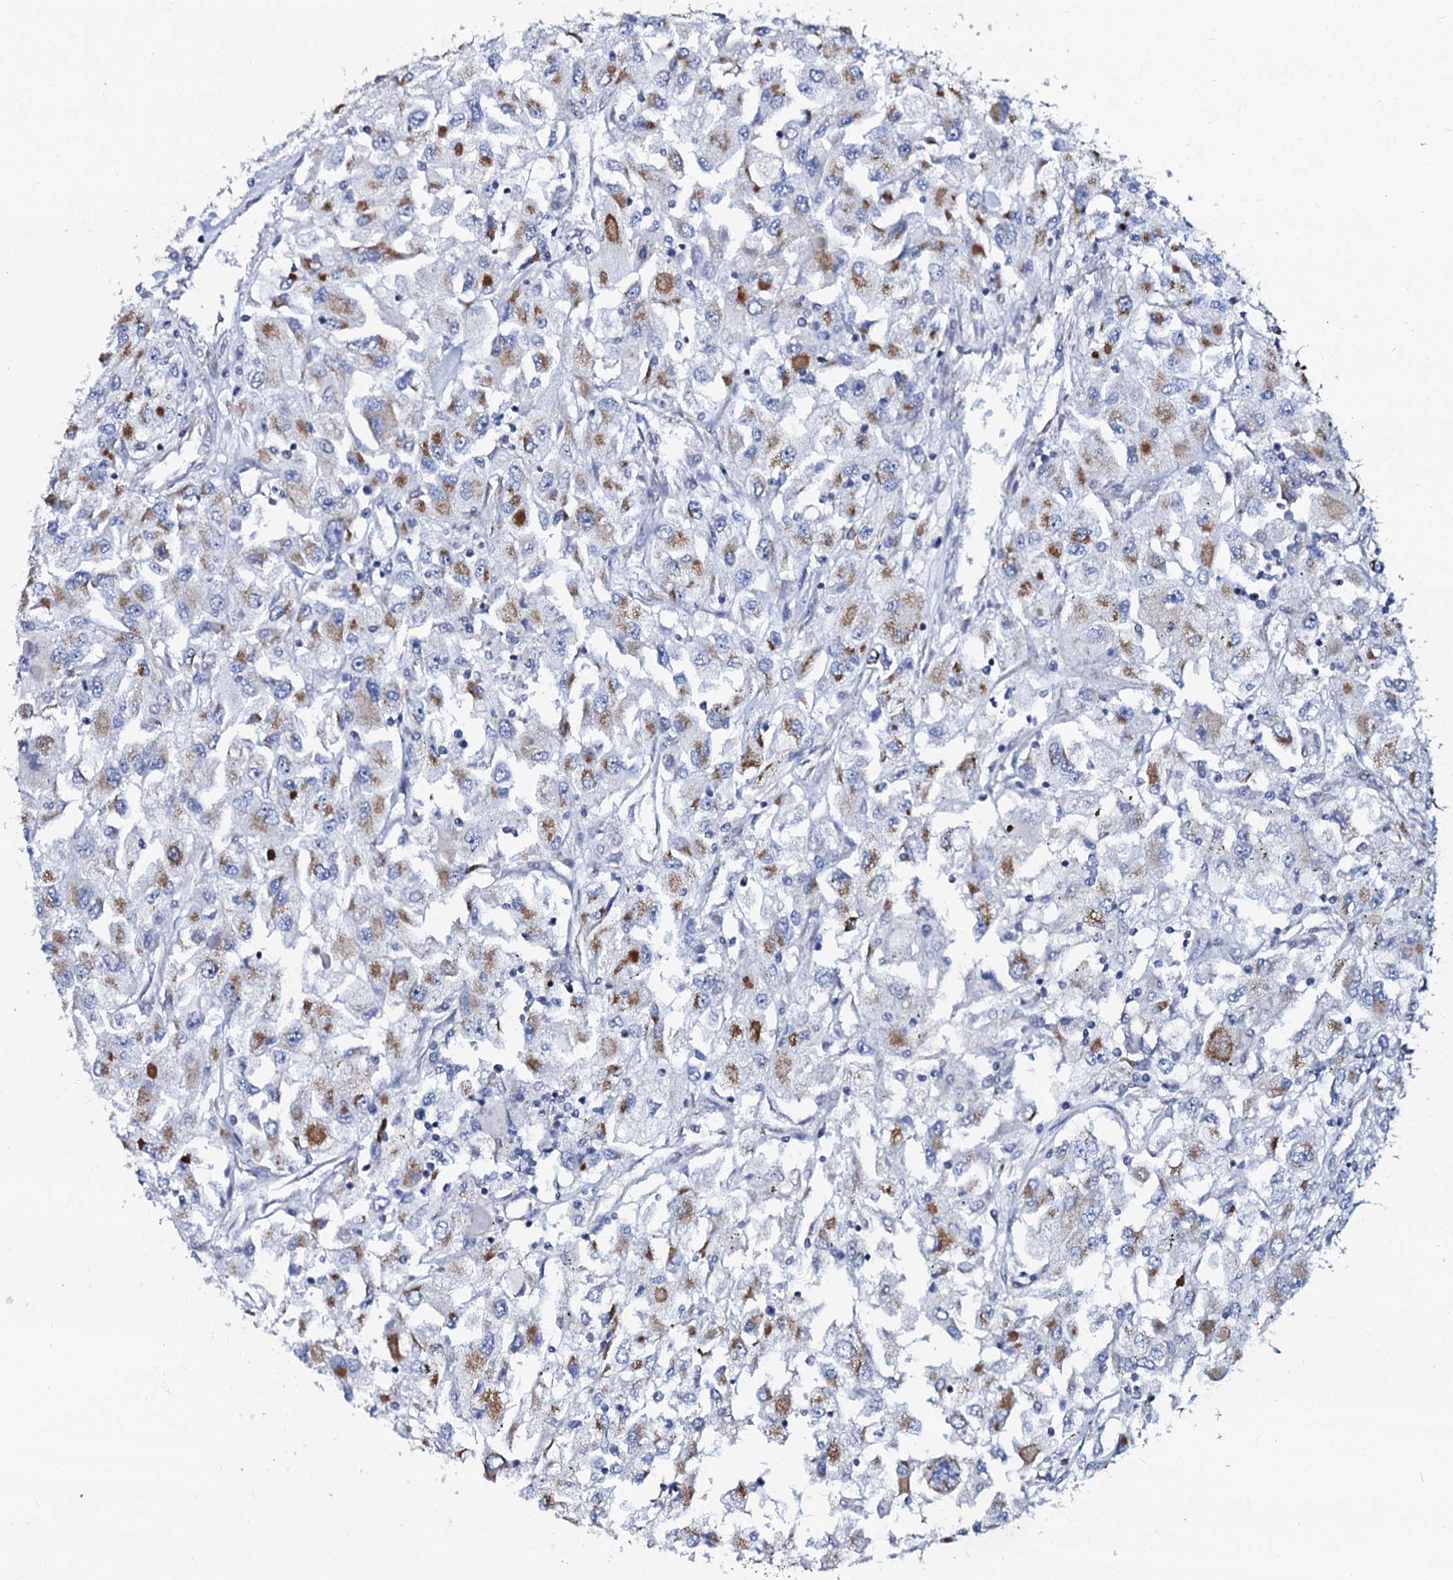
{"staining": {"intensity": "moderate", "quantity": "25%-75%", "location": "cytoplasmic/membranous"}, "tissue": "renal cancer", "cell_type": "Tumor cells", "image_type": "cancer", "snomed": [{"axis": "morphology", "description": "Adenocarcinoma, NOS"}, {"axis": "topography", "description": "Kidney"}], "caption": "The image shows immunohistochemical staining of adenocarcinoma (renal). There is moderate cytoplasmic/membranous expression is seen in approximately 25%-75% of tumor cells. The staining is performed using DAB (3,3'-diaminobenzidine) brown chromogen to label protein expression. The nuclei are counter-stained blue using hematoxylin.", "gene": "SLC37A4", "patient": {"sex": "female", "age": 52}}